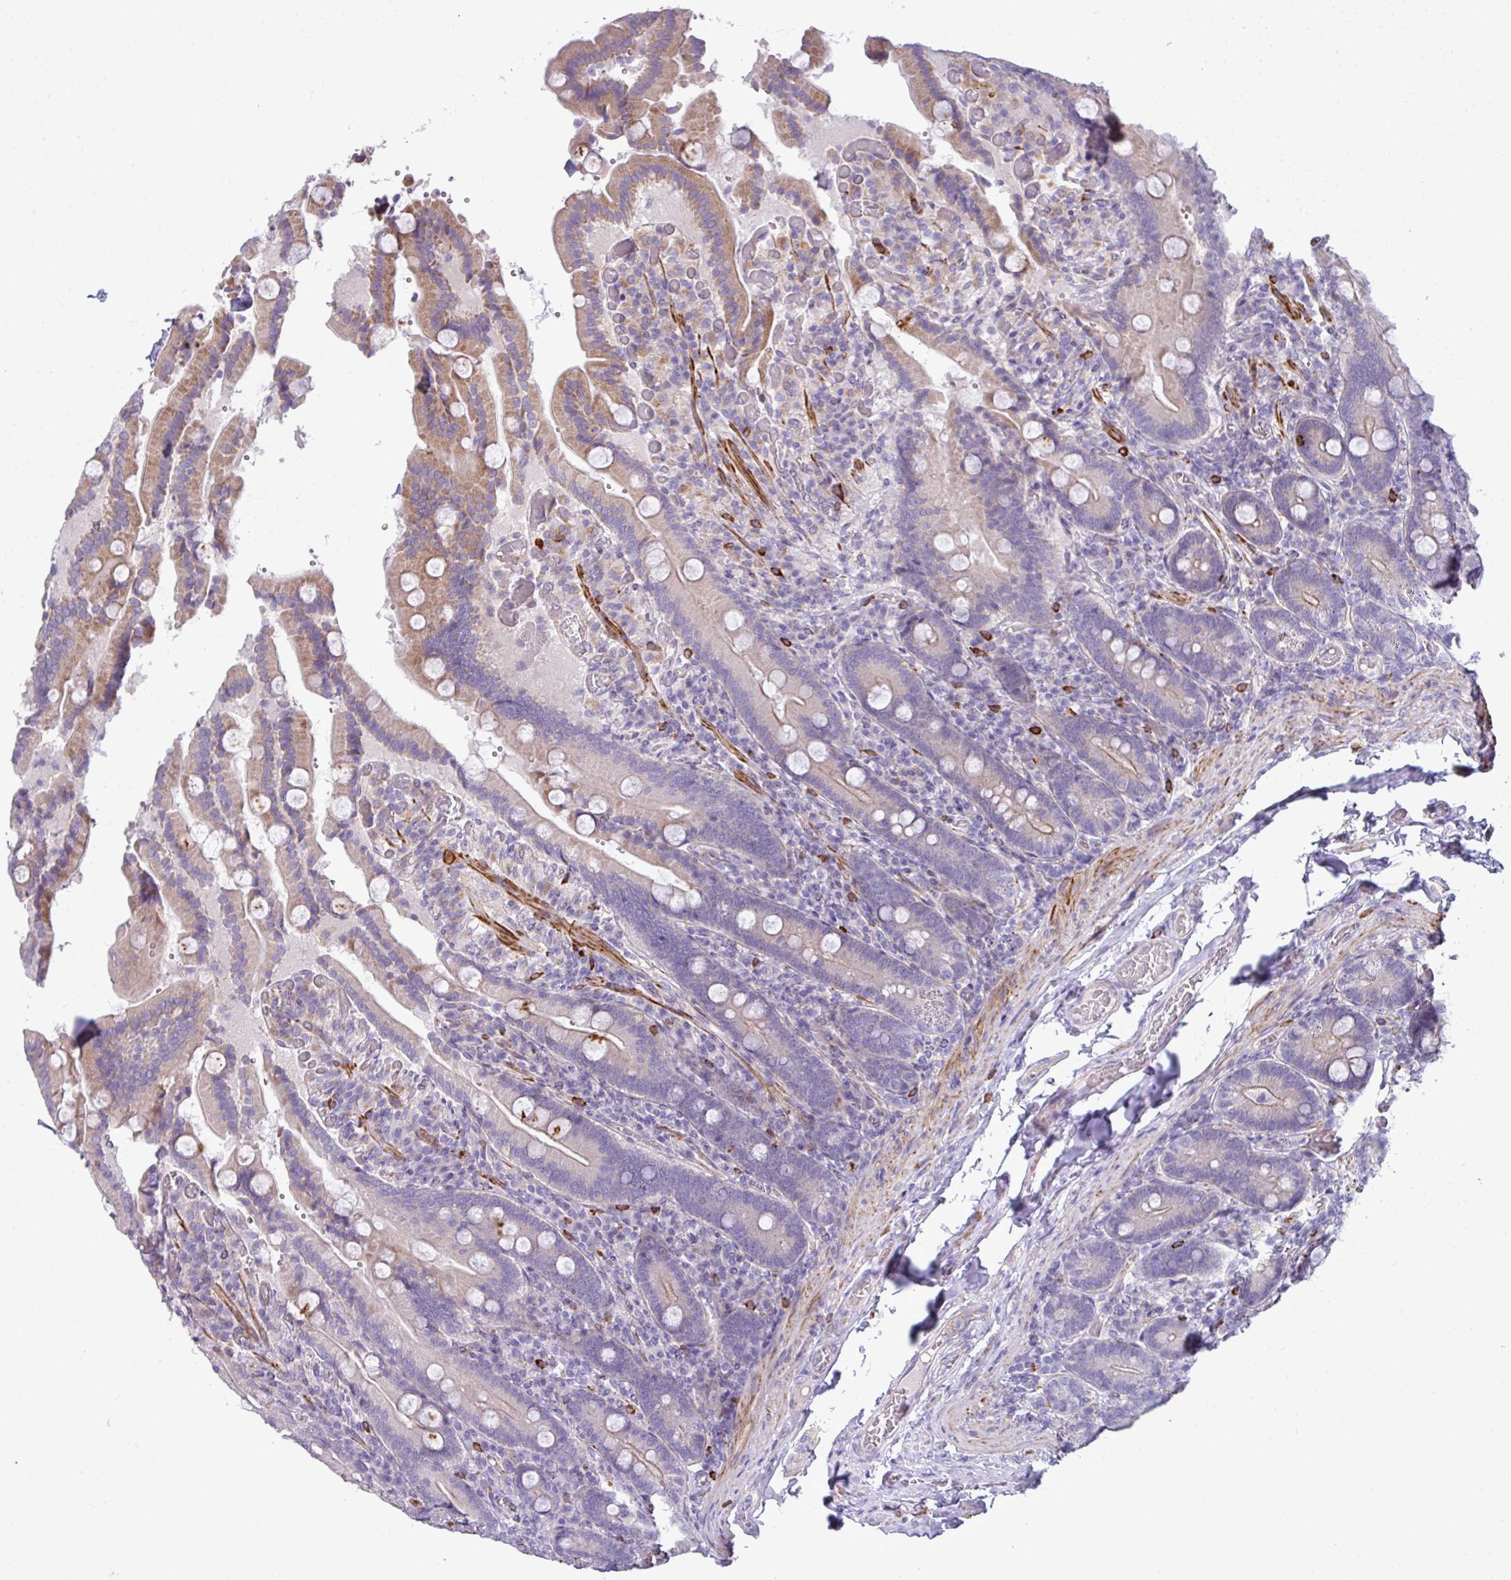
{"staining": {"intensity": "weak", "quantity": "25%-75%", "location": "cytoplasmic/membranous"}, "tissue": "duodenum", "cell_type": "Glandular cells", "image_type": "normal", "snomed": [{"axis": "morphology", "description": "Normal tissue, NOS"}, {"axis": "topography", "description": "Duodenum"}], "caption": "Protein positivity by immunohistochemistry (IHC) shows weak cytoplasmic/membranous expression in about 25%-75% of glandular cells in unremarkable duodenum.", "gene": "ABCC5", "patient": {"sex": "female", "age": 62}}